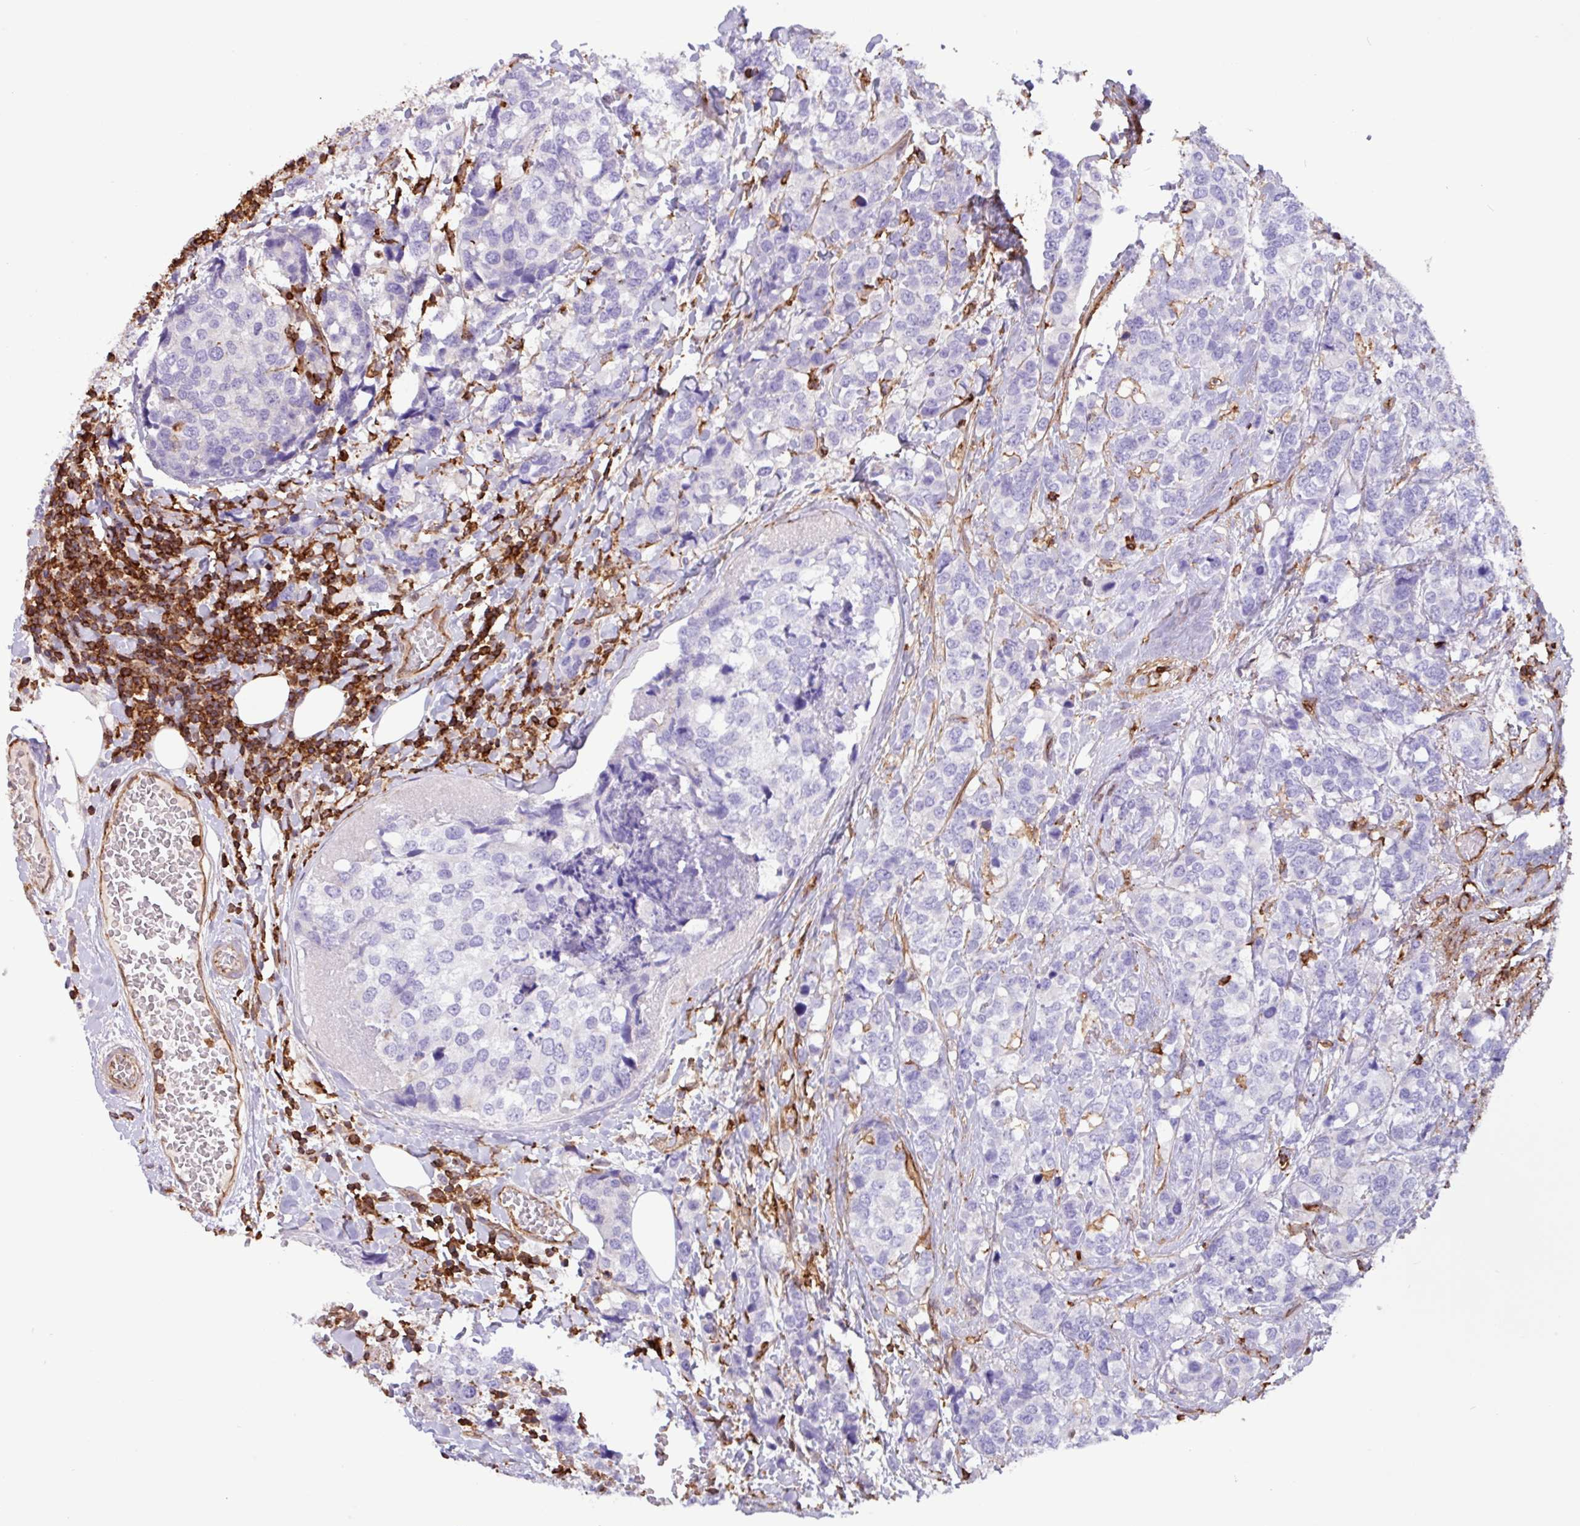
{"staining": {"intensity": "negative", "quantity": "none", "location": "none"}, "tissue": "breast cancer", "cell_type": "Tumor cells", "image_type": "cancer", "snomed": [{"axis": "morphology", "description": "Lobular carcinoma"}, {"axis": "topography", "description": "Breast"}], "caption": "Immunohistochemical staining of human lobular carcinoma (breast) demonstrates no significant staining in tumor cells.", "gene": "PPP1R18", "patient": {"sex": "female", "age": 59}}